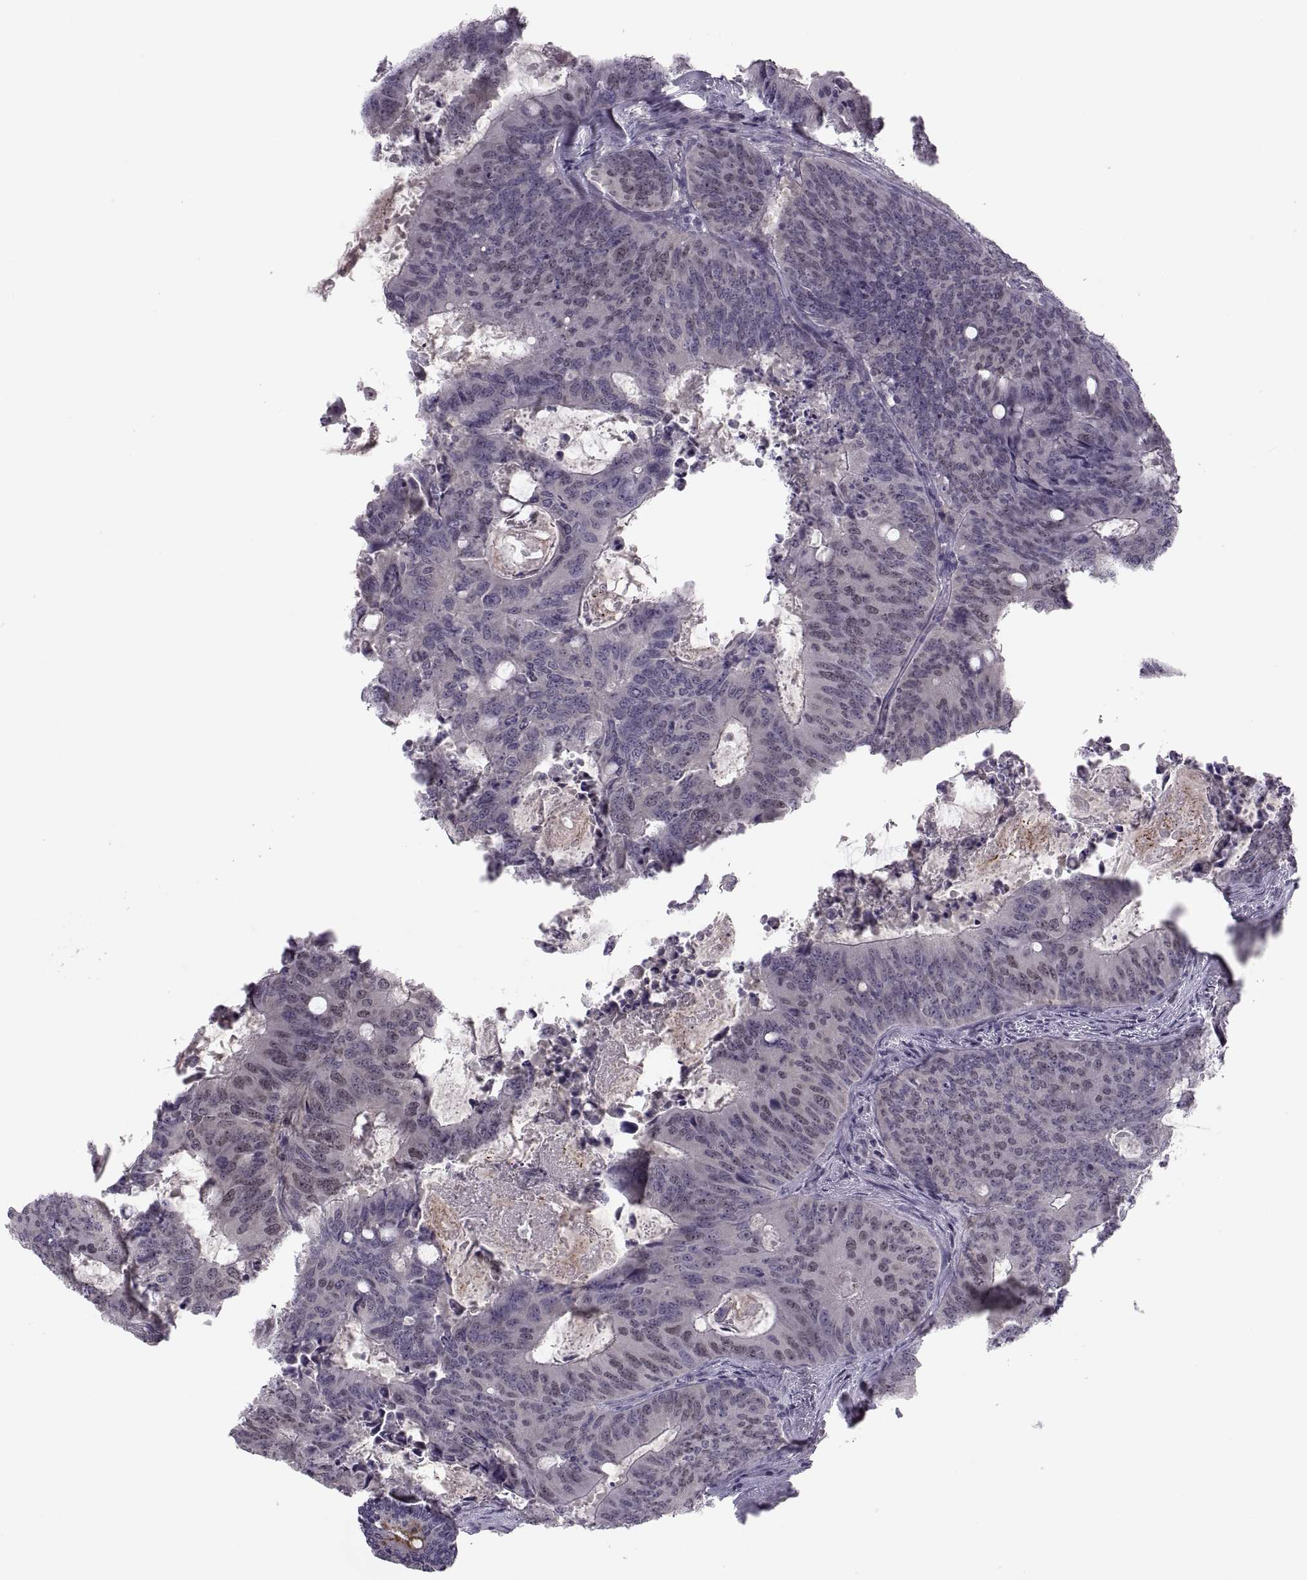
{"staining": {"intensity": "negative", "quantity": "none", "location": "none"}, "tissue": "colorectal cancer", "cell_type": "Tumor cells", "image_type": "cancer", "snomed": [{"axis": "morphology", "description": "Adenocarcinoma, NOS"}, {"axis": "topography", "description": "Colon"}], "caption": "Protein analysis of adenocarcinoma (colorectal) shows no significant staining in tumor cells.", "gene": "CACNA1F", "patient": {"sex": "male", "age": 67}}